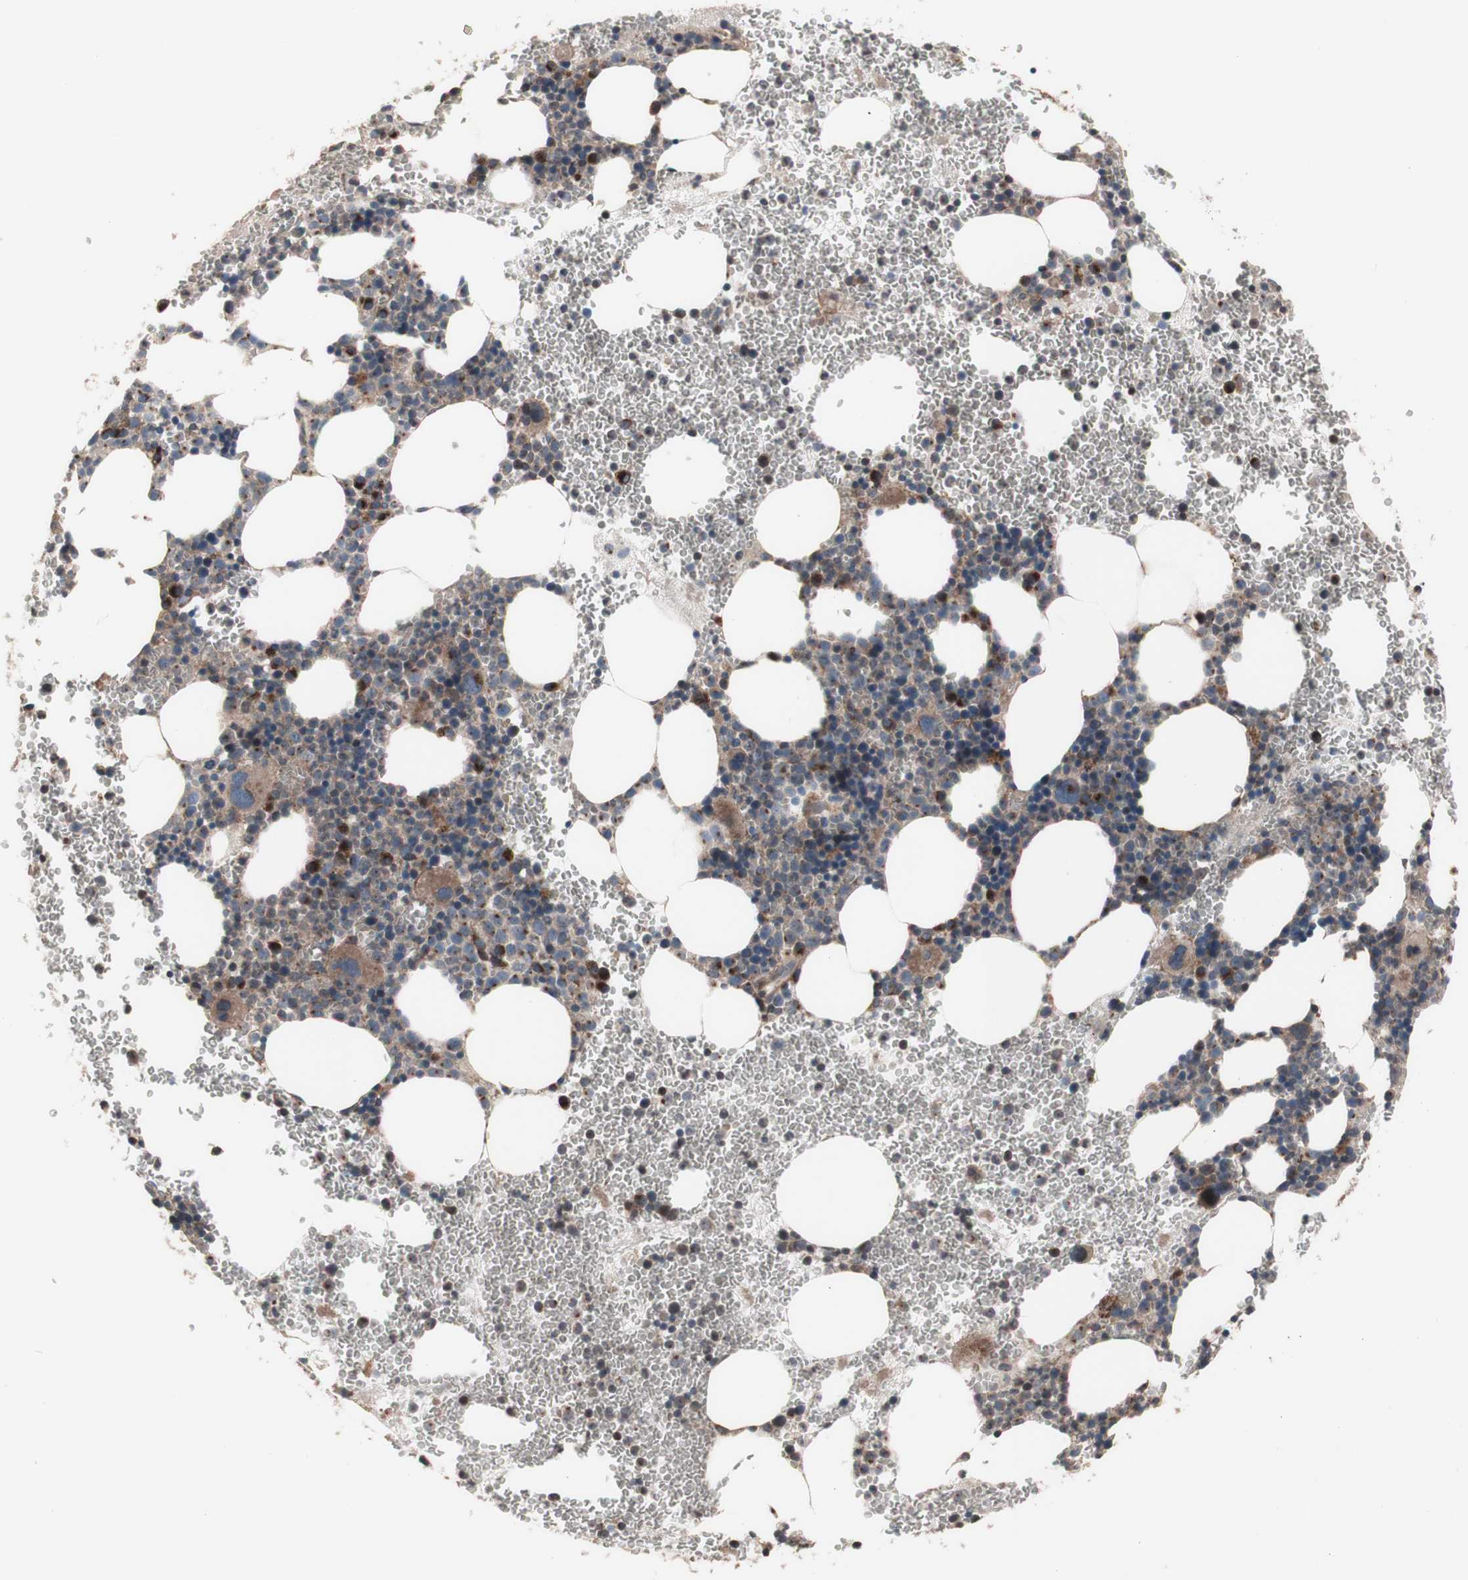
{"staining": {"intensity": "moderate", "quantity": ">75%", "location": "cytoplasmic/membranous"}, "tissue": "bone marrow", "cell_type": "Hematopoietic cells", "image_type": "normal", "snomed": [{"axis": "morphology", "description": "Normal tissue, NOS"}, {"axis": "morphology", "description": "Inflammation, NOS"}, {"axis": "topography", "description": "Bone marrow"}], "caption": "Immunohistochemistry micrograph of unremarkable bone marrow stained for a protein (brown), which reveals medium levels of moderate cytoplasmic/membranous expression in about >75% of hematopoietic cells.", "gene": "COPB1", "patient": {"sex": "female", "age": 76}}